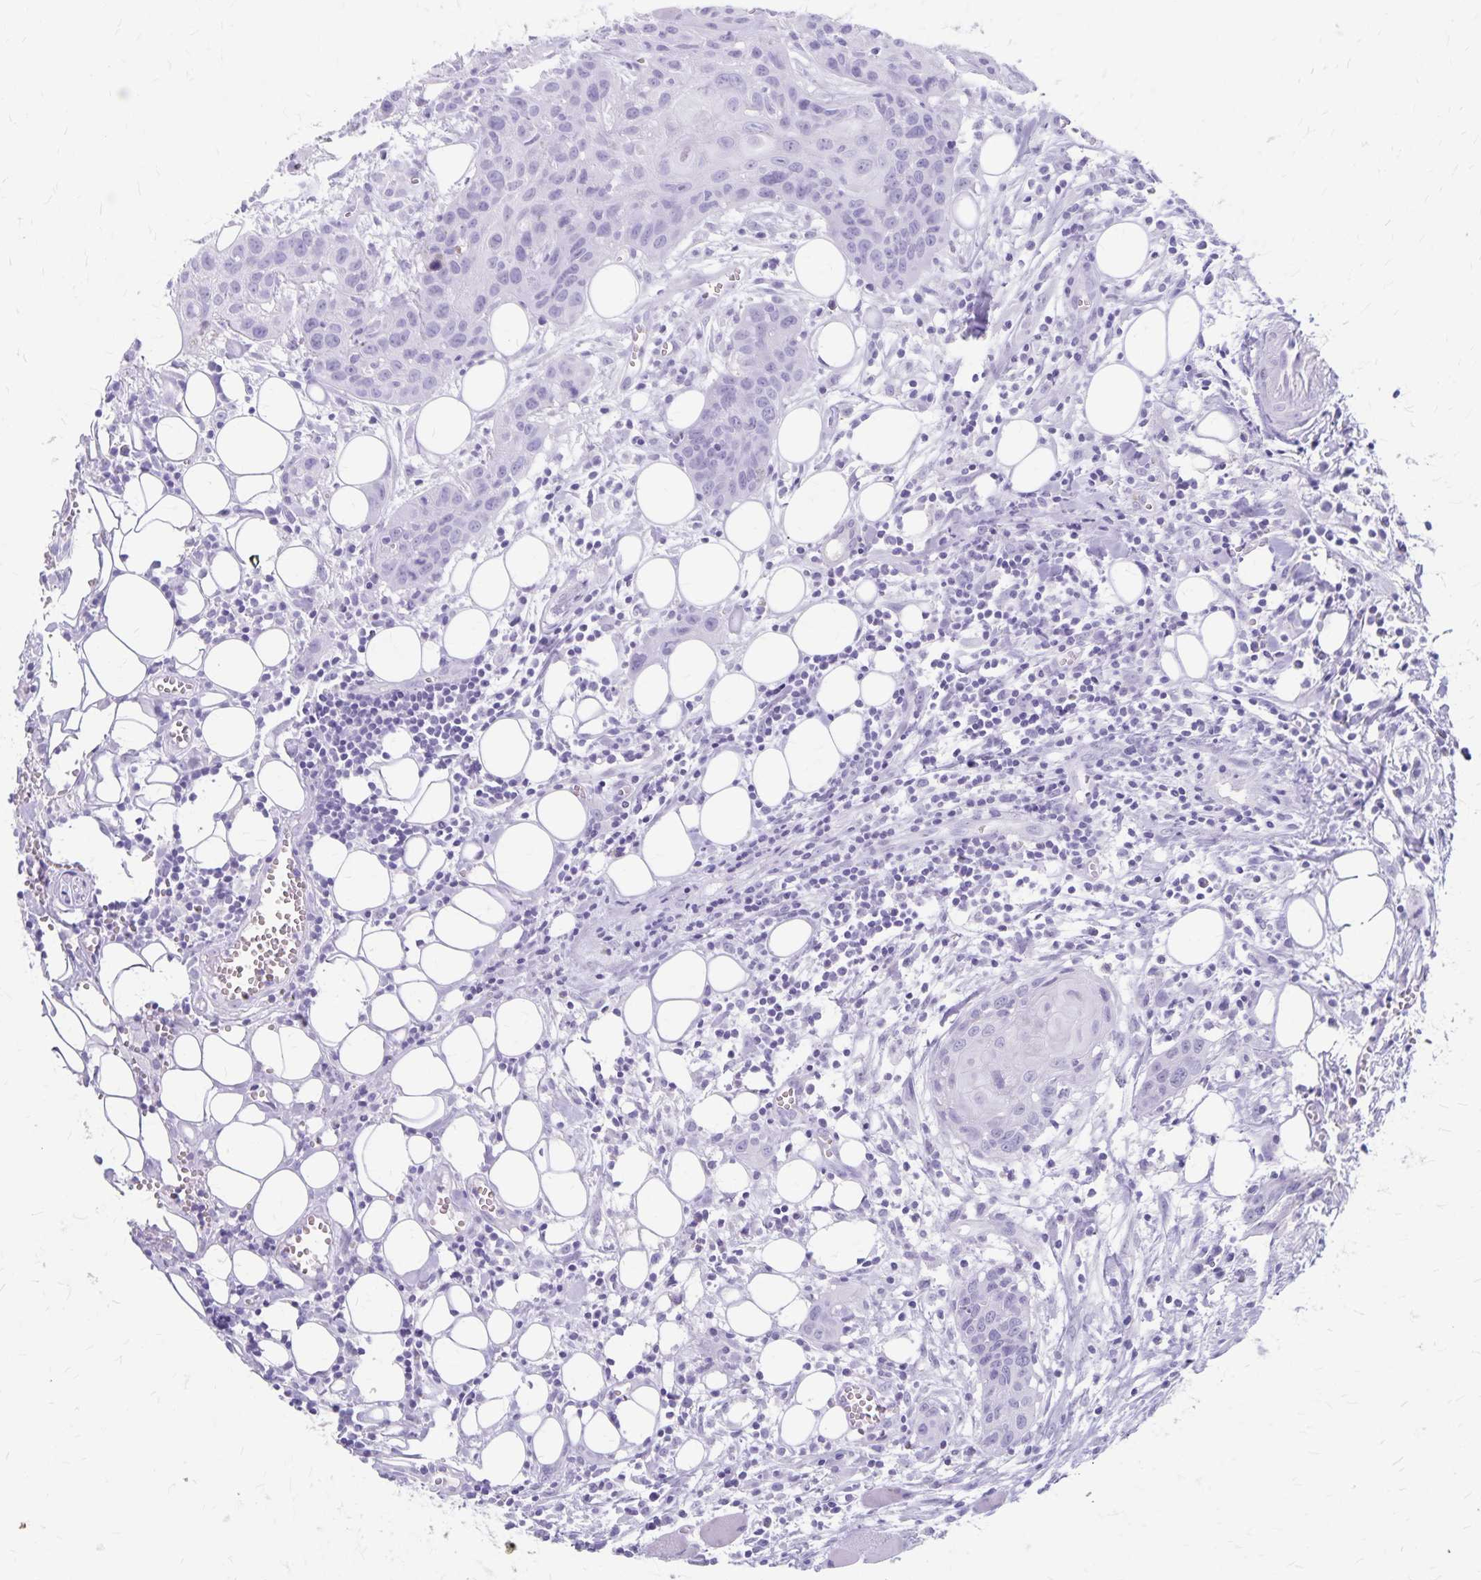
{"staining": {"intensity": "negative", "quantity": "none", "location": "none"}, "tissue": "head and neck cancer", "cell_type": "Tumor cells", "image_type": "cancer", "snomed": [{"axis": "morphology", "description": "Squamous cell carcinoma, NOS"}, {"axis": "topography", "description": "Oral tissue"}, {"axis": "topography", "description": "Head-Neck"}], "caption": "This is an immunohistochemistry (IHC) photomicrograph of head and neck cancer. There is no expression in tumor cells.", "gene": "GPBAR1", "patient": {"sex": "male", "age": 58}}